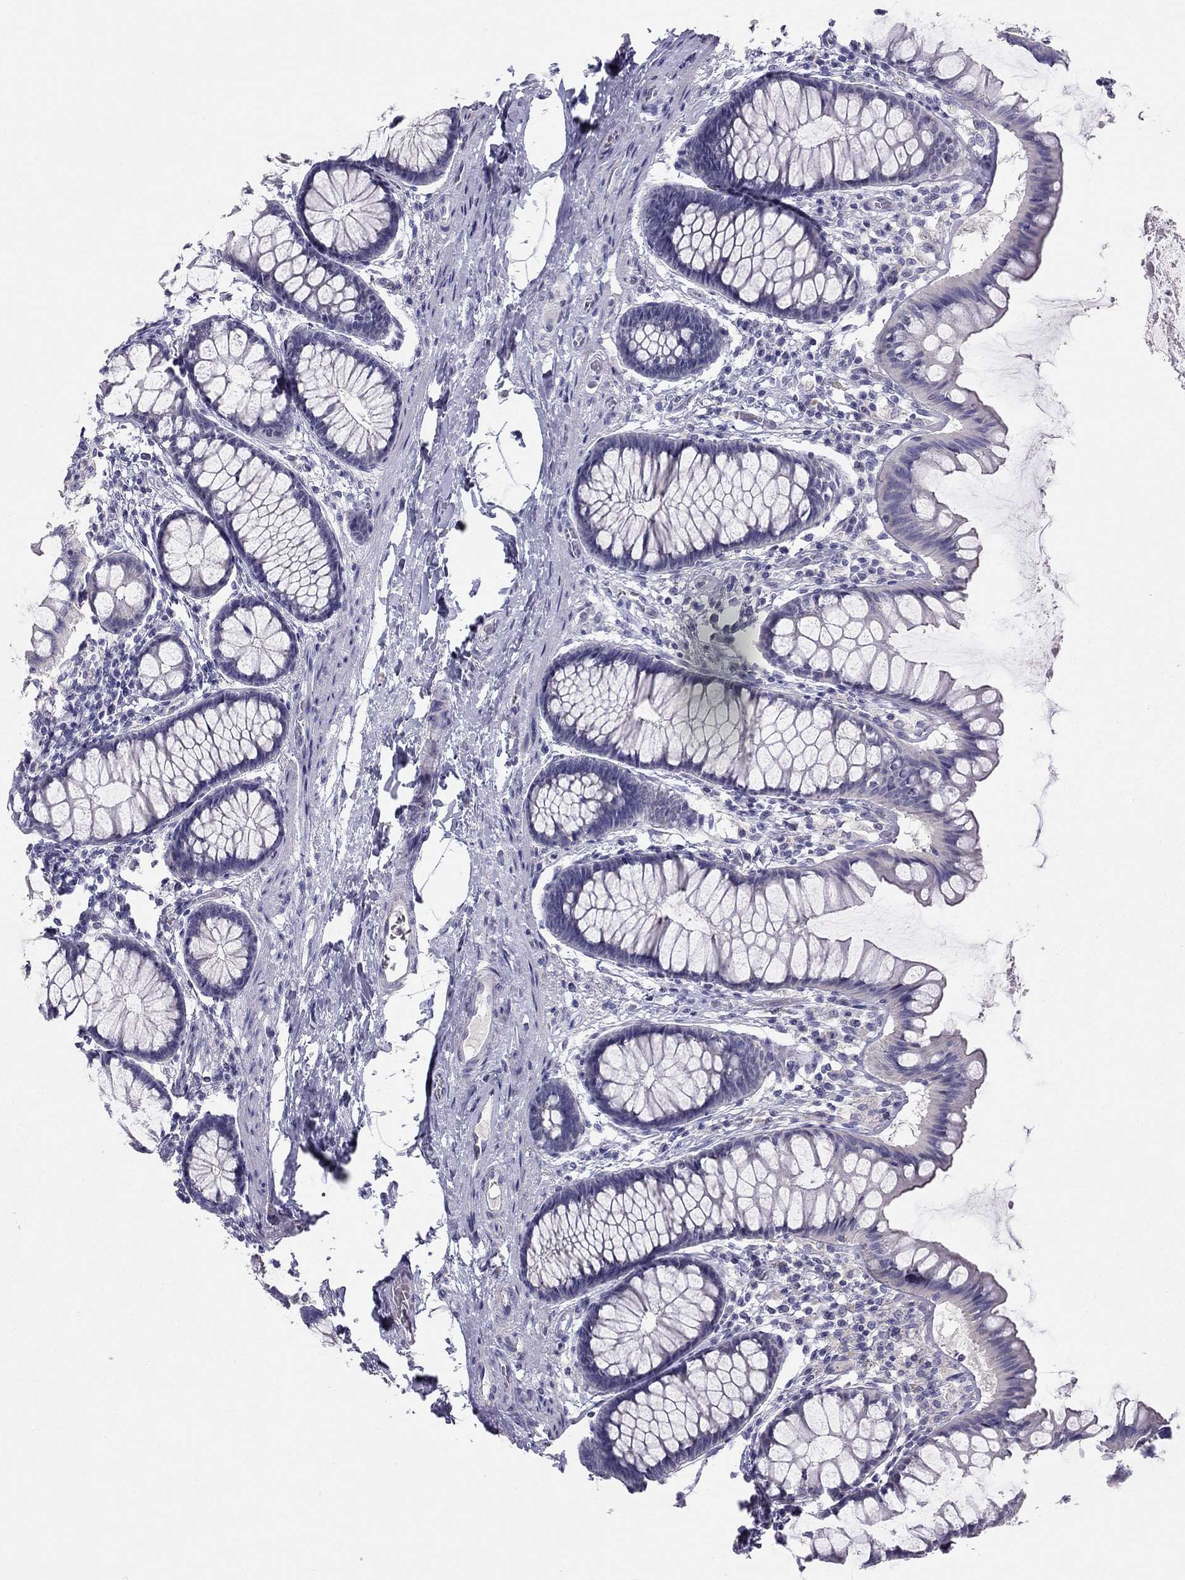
{"staining": {"intensity": "negative", "quantity": "none", "location": "none"}, "tissue": "colon", "cell_type": "Endothelial cells", "image_type": "normal", "snomed": [{"axis": "morphology", "description": "Normal tissue, NOS"}, {"axis": "topography", "description": "Colon"}], "caption": "Endothelial cells show no significant protein staining in normal colon.", "gene": "KCNV2", "patient": {"sex": "female", "age": 65}}